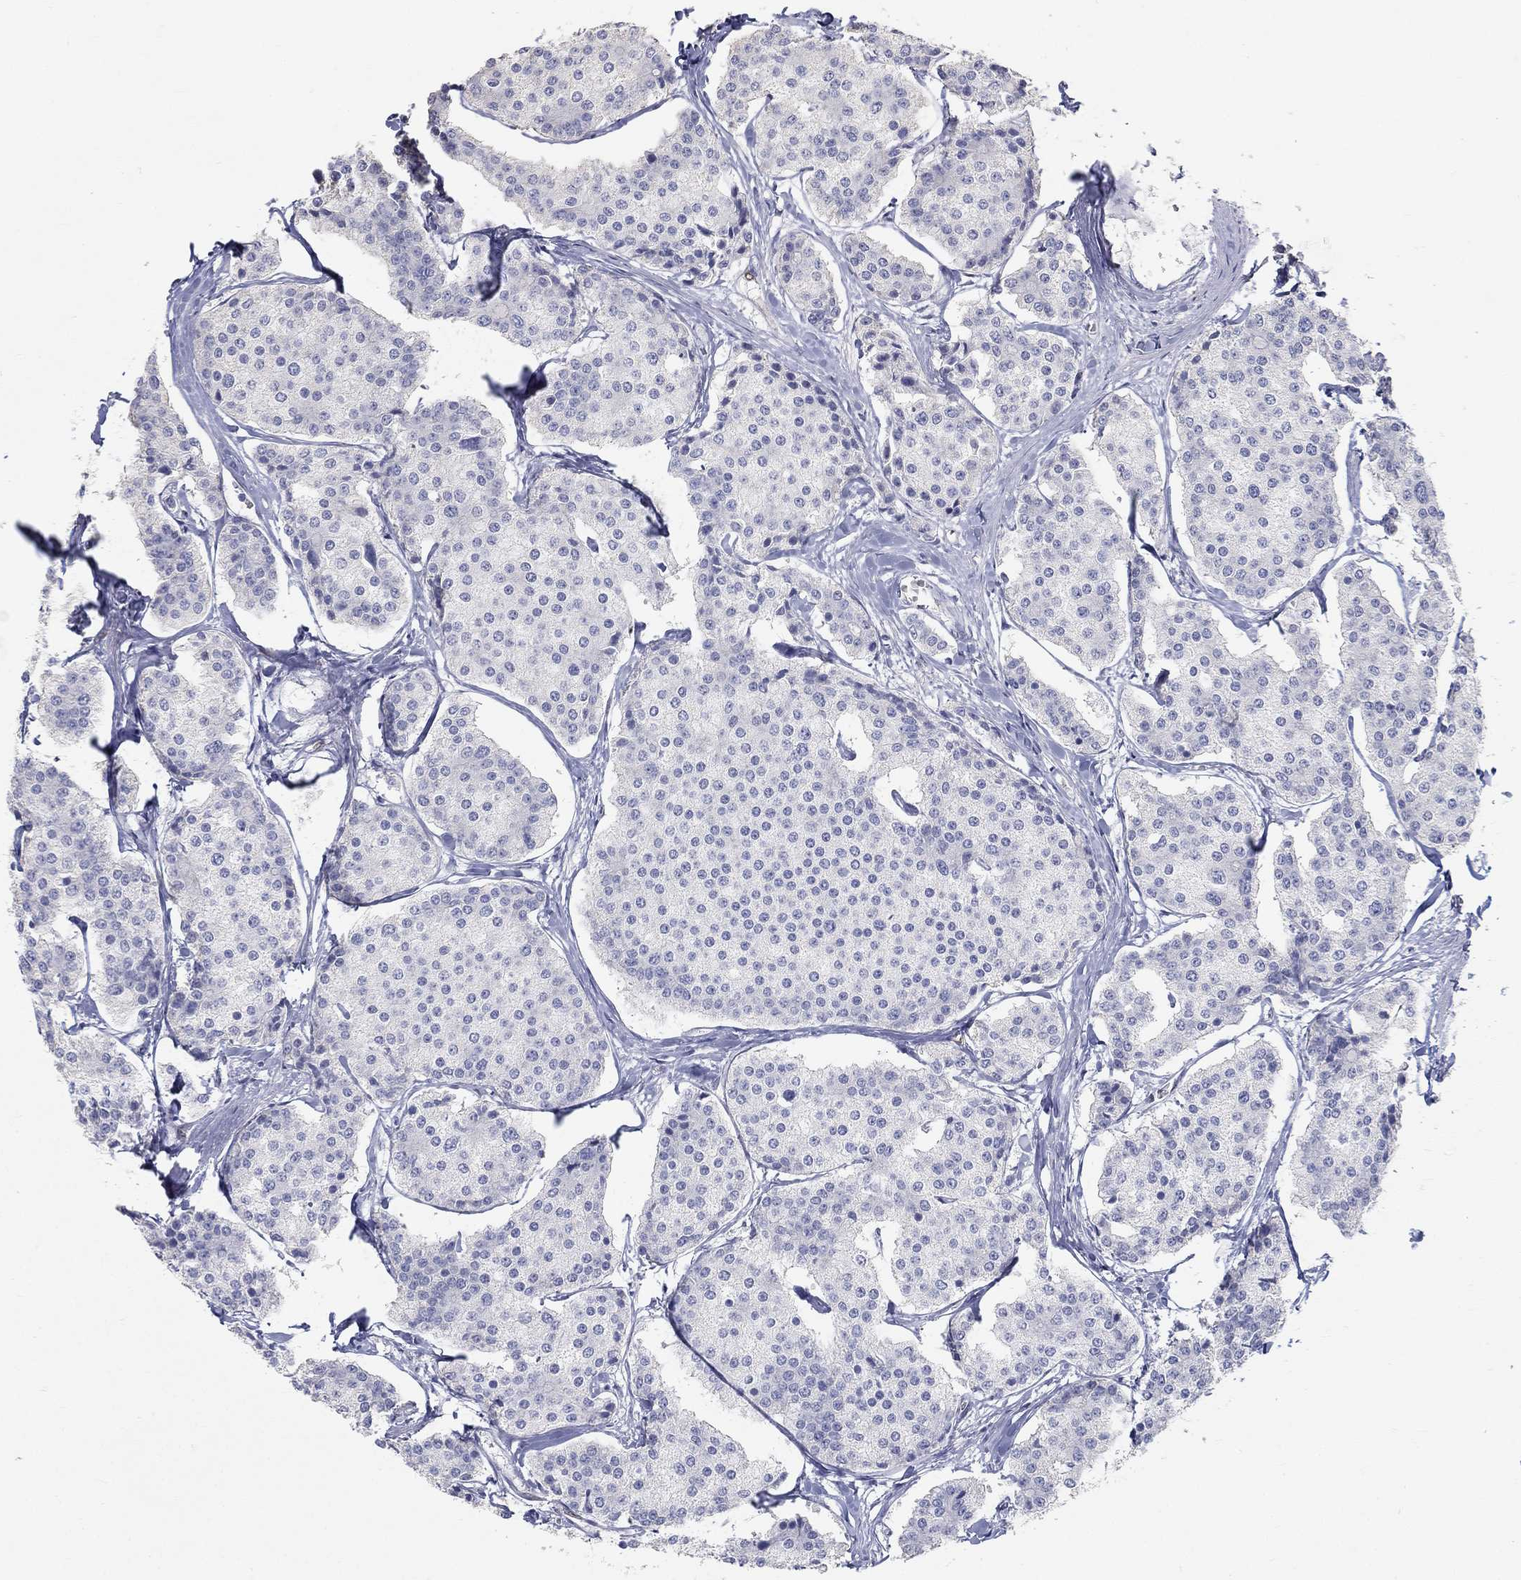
{"staining": {"intensity": "negative", "quantity": "none", "location": "none"}, "tissue": "carcinoid", "cell_type": "Tumor cells", "image_type": "cancer", "snomed": [{"axis": "morphology", "description": "Carcinoid, malignant, NOS"}, {"axis": "topography", "description": "Small intestine"}], "caption": "Photomicrograph shows no protein positivity in tumor cells of carcinoid tissue.", "gene": "FGF2", "patient": {"sex": "female", "age": 65}}